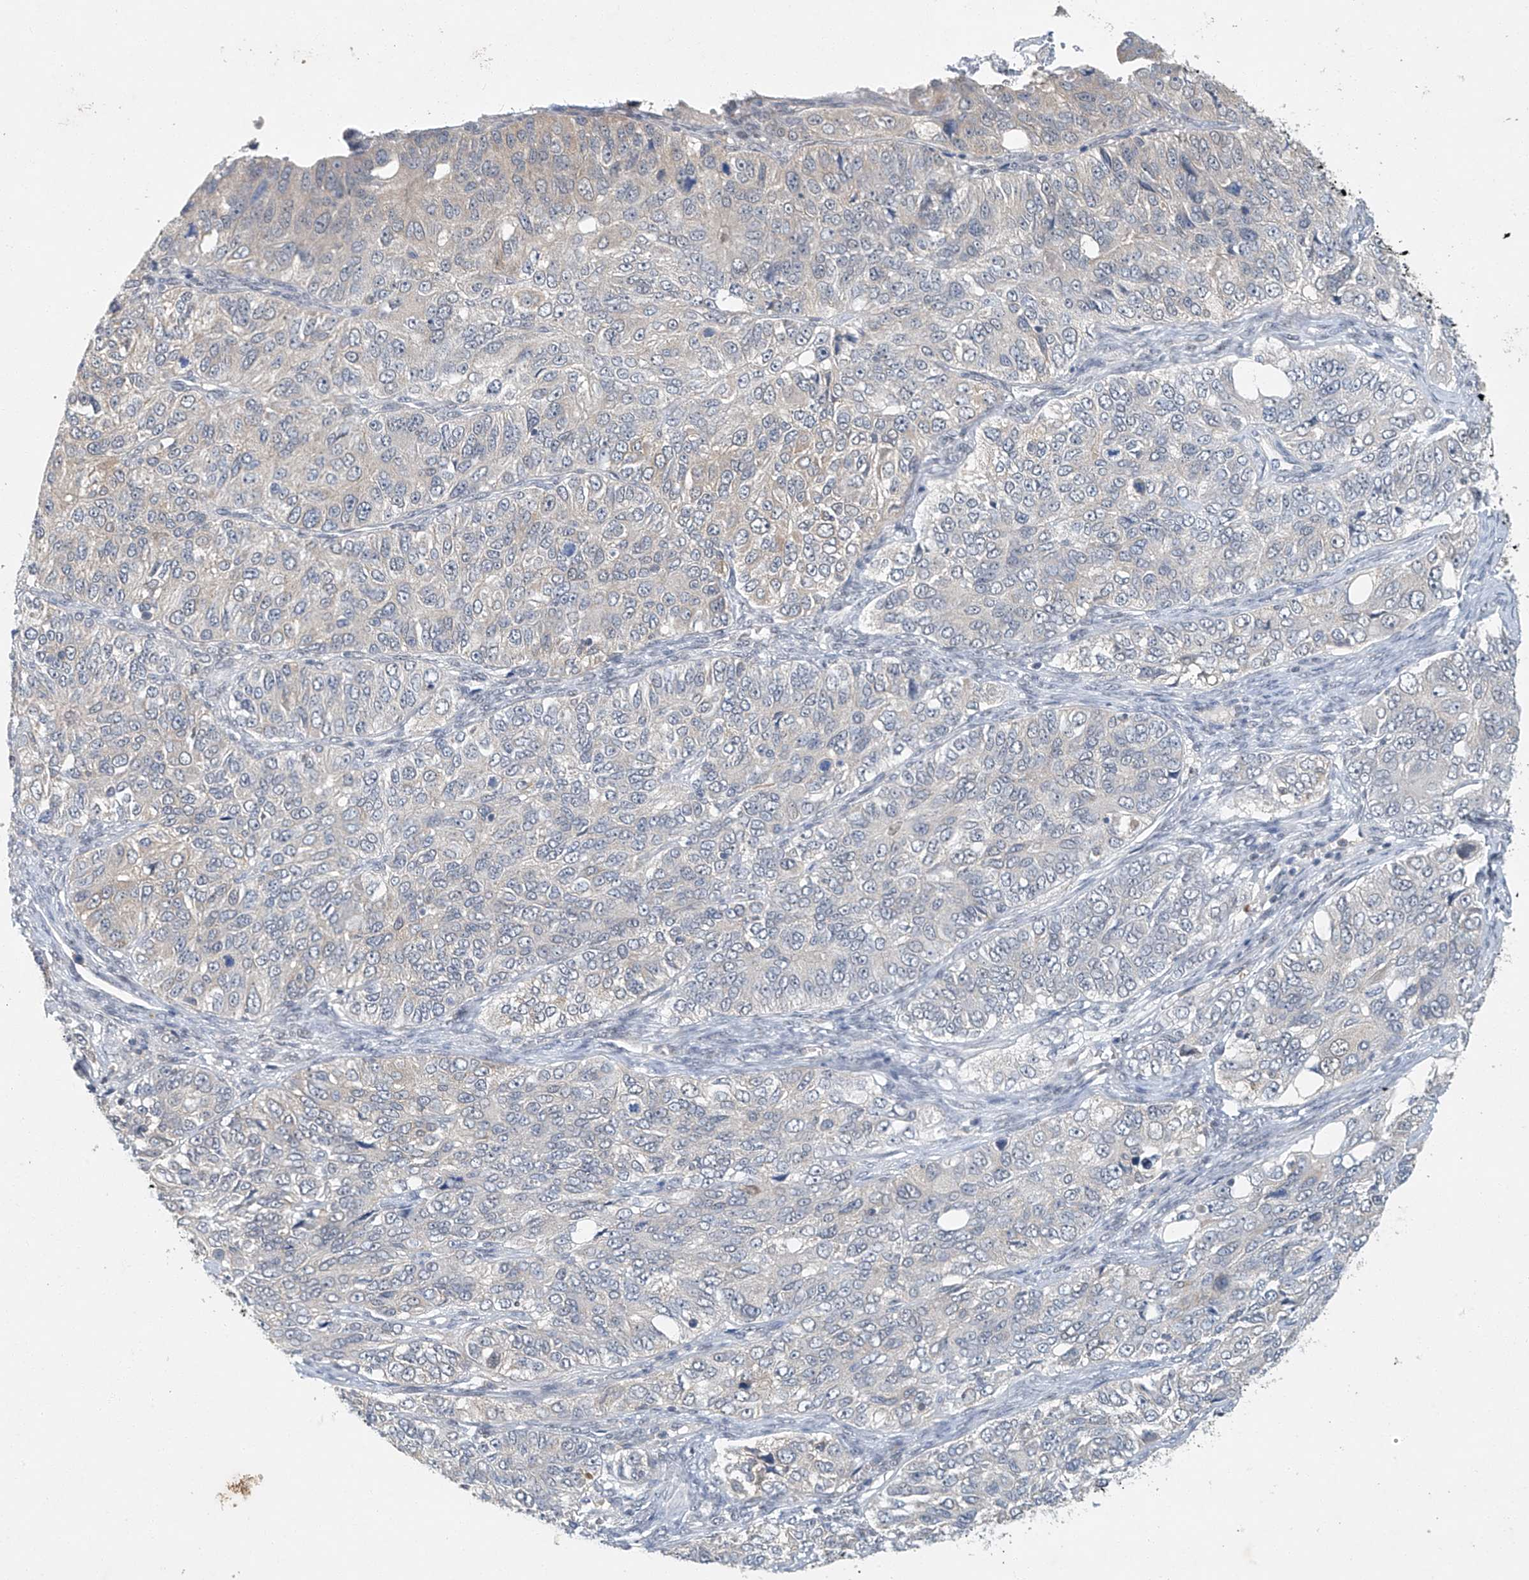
{"staining": {"intensity": "negative", "quantity": "none", "location": "none"}, "tissue": "ovarian cancer", "cell_type": "Tumor cells", "image_type": "cancer", "snomed": [{"axis": "morphology", "description": "Carcinoma, endometroid"}, {"axis": "topography", "description": "Ovary"}], "caption": "This is an immunohistochemistry (IHC) photomicrograph of human ovarian cancer (endometroid carcinoma). There is no expression in tumor cells.", "gene": "TAF8", "patient": {"sex": "female", "age": 51}}